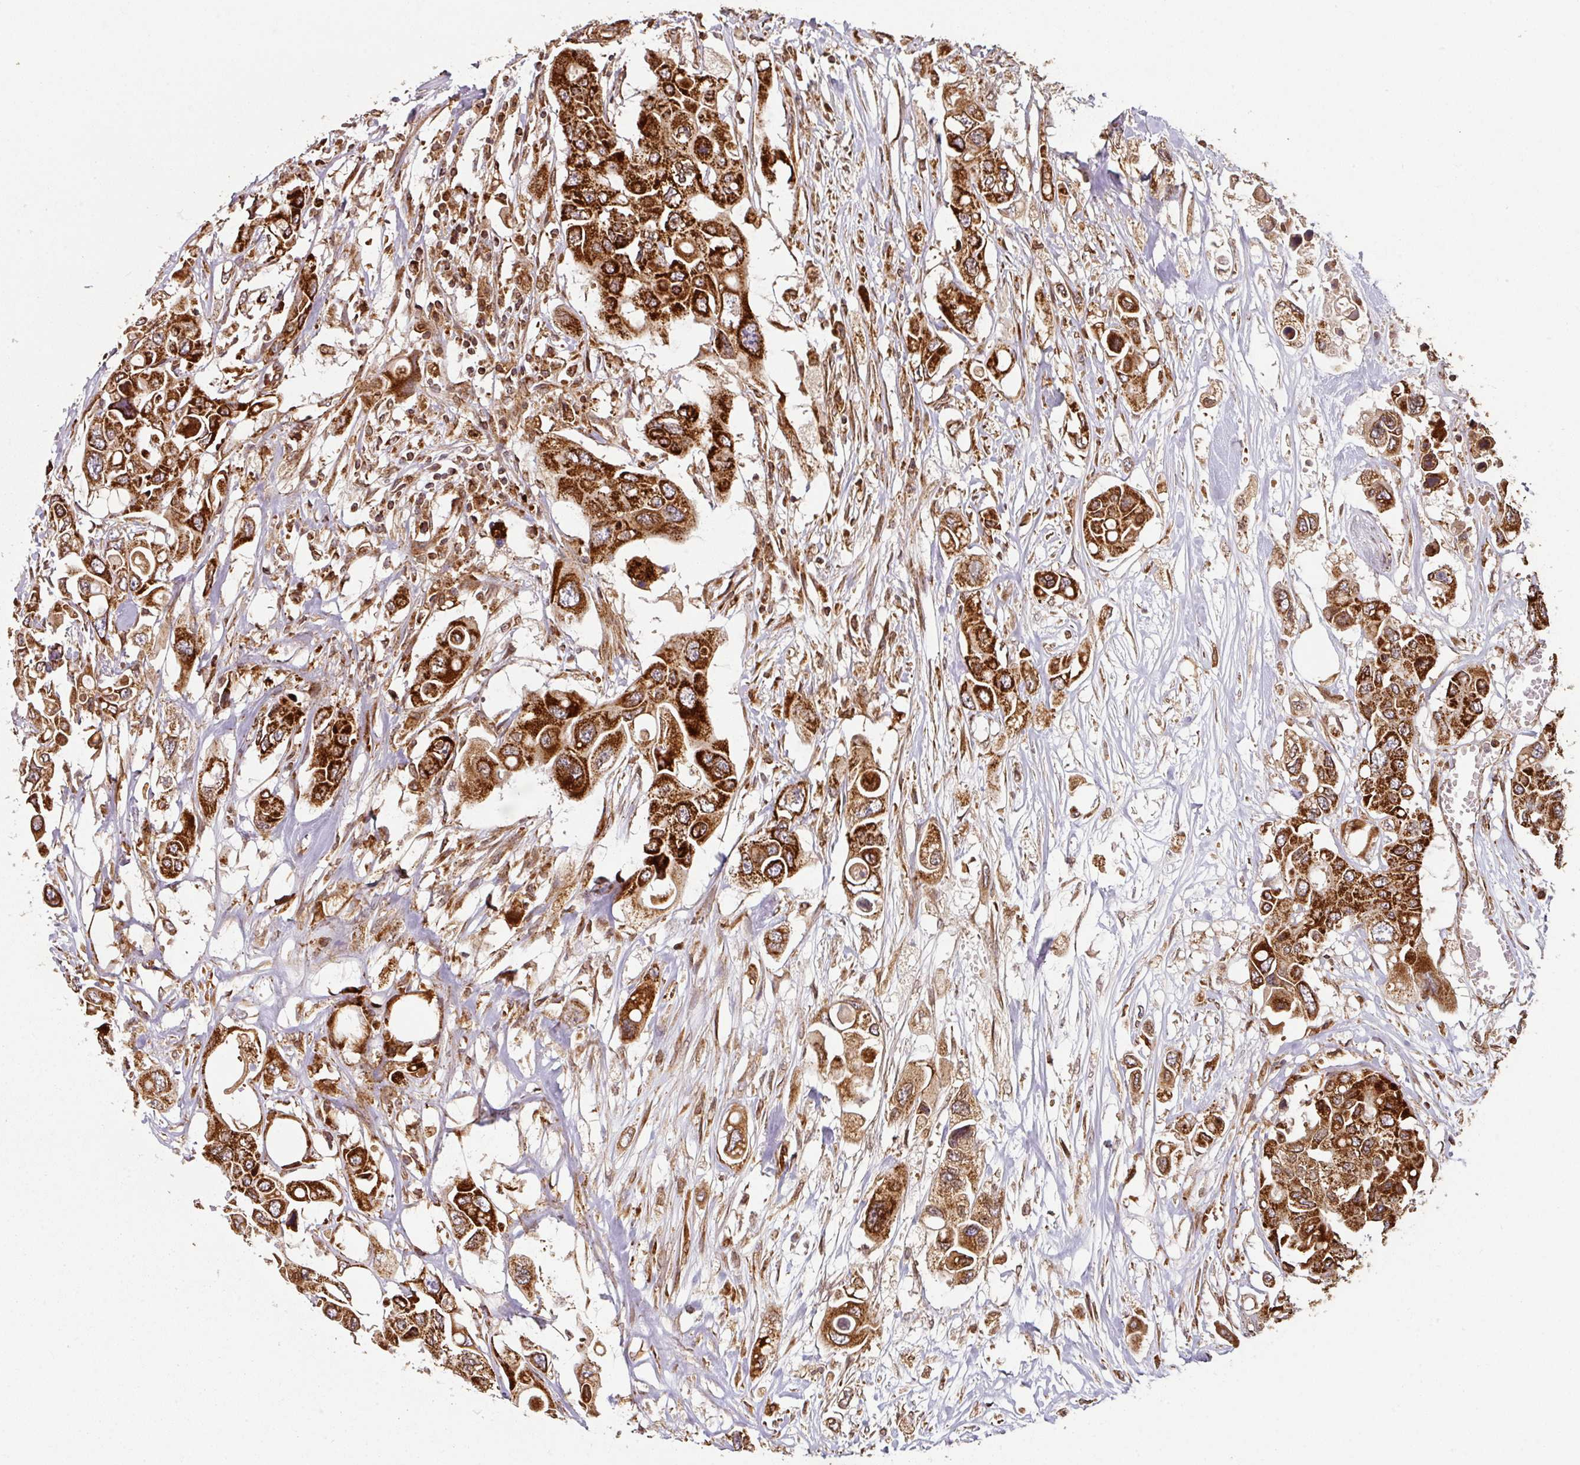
{"staining": {"intensity": "strong", "quantity": ">75%", "location": "cytoplasmic/membranous"}, "tissue": "colorectal cancer", "cell_type": "Tumor cells", "image_type": "cancer", "snomed": [{"axis": "morphology", "description": "Adenocarcinoma, NOS"}, {"axis": "topography", "description": "Colon"}], "caption": "Strong cytoplasmic/membranous expression for a protein is identified in approximately >75% of tumor cells of adenocarcinoma (colorectal) using immunohistochemistry.", "gene": "TRAP1", "patient": {"sex": "male", "age": 77}}